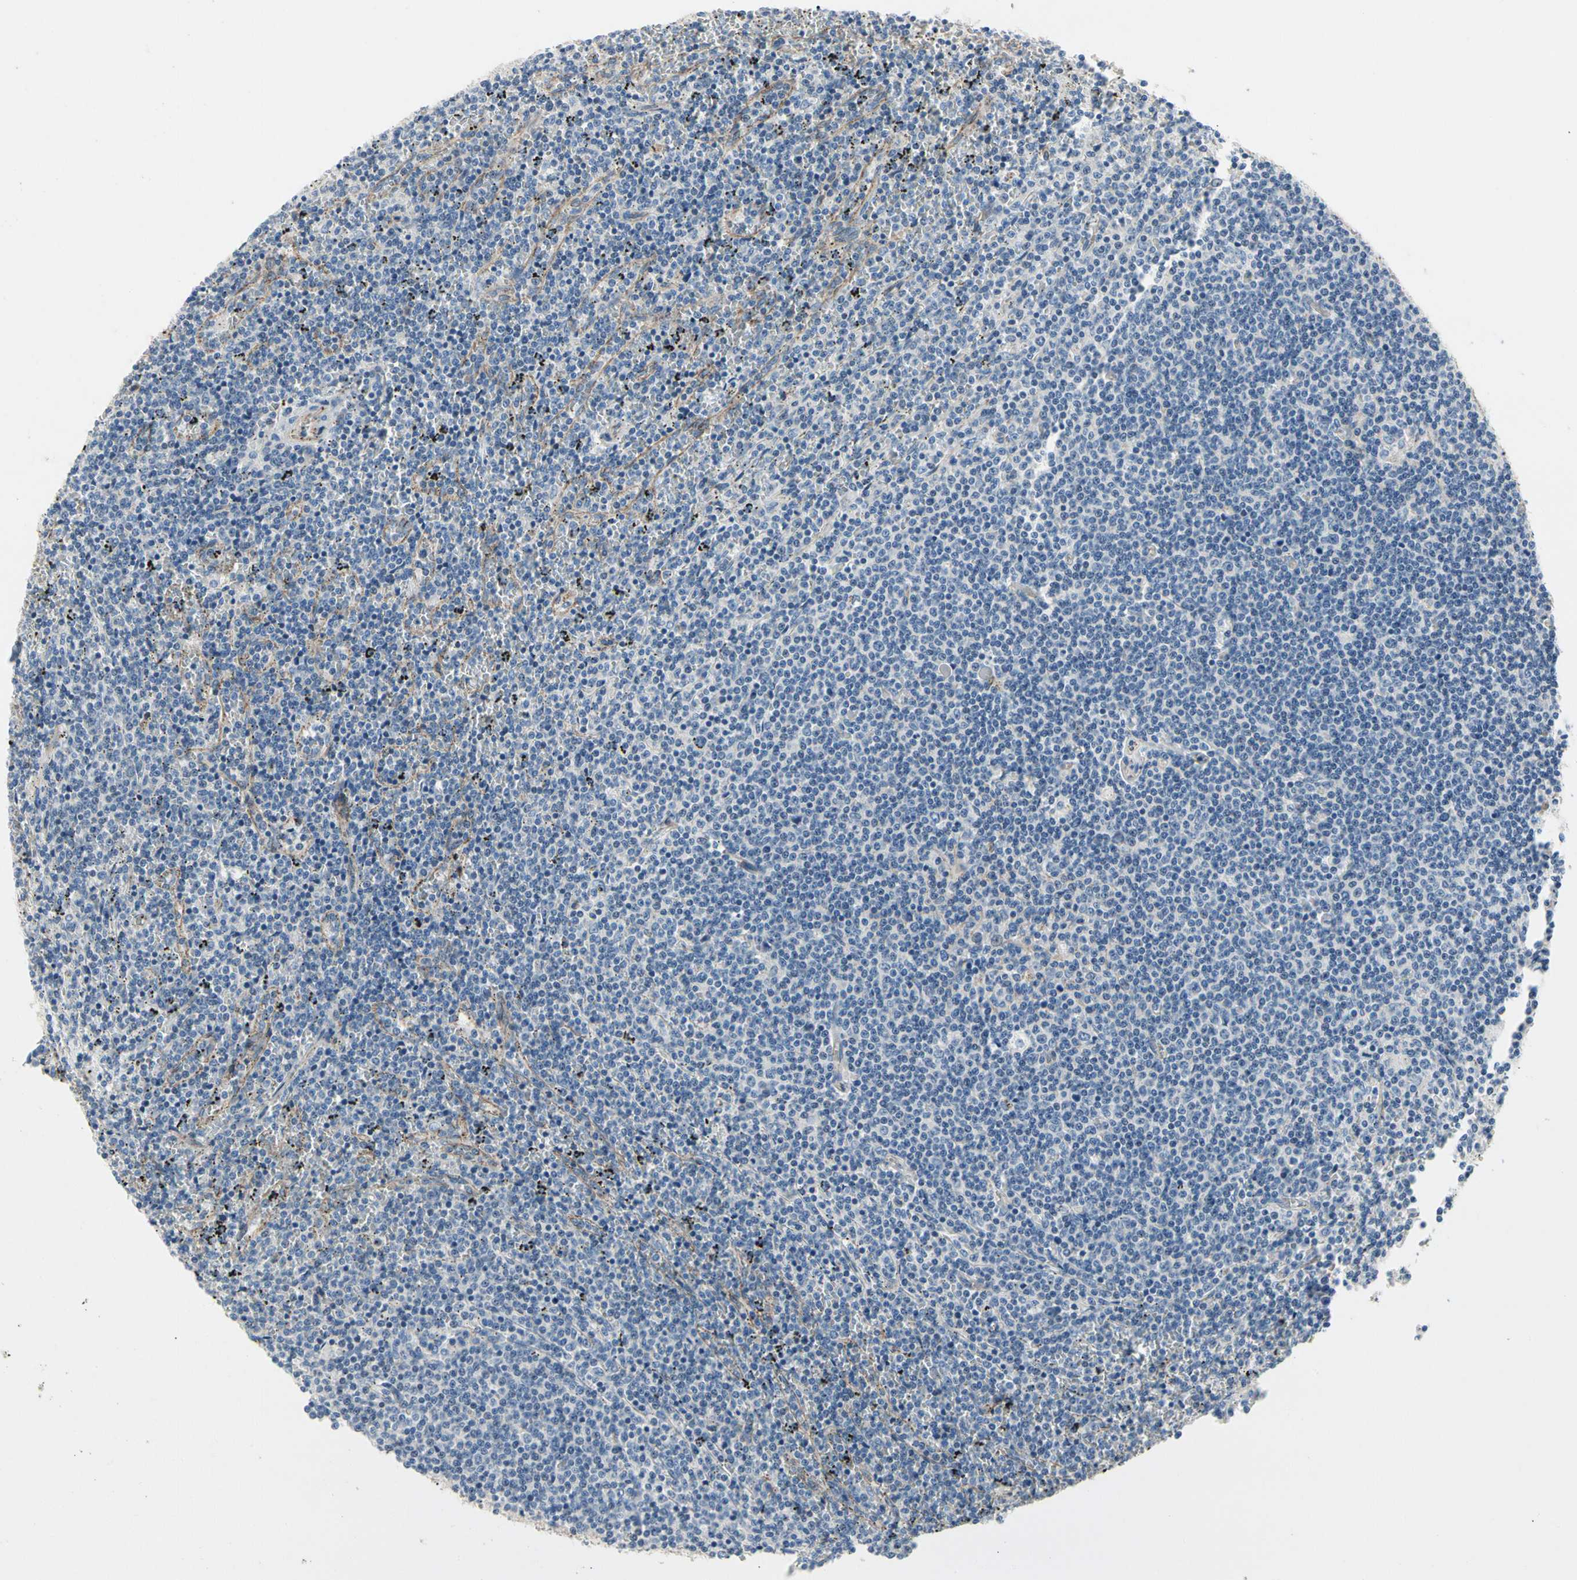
{"staining": {"intensity": "negative", "quantity": "none", "location": "none"}, "tissue": "lymphoma", "cell_type": "Tumor cells", "image_type": "cancer", "snomed": [{"axis": "morphology", "description": "Malignant lymphoma, non-Hodgkin's type, Low grade"}, {"axis": "topography", "description": "Spleen"}], "caption": "Tumor cells are negative for brown protein staining in lymphoma.", "gene": "LGR6", "patient": {"sex": "female", "age": 50}}